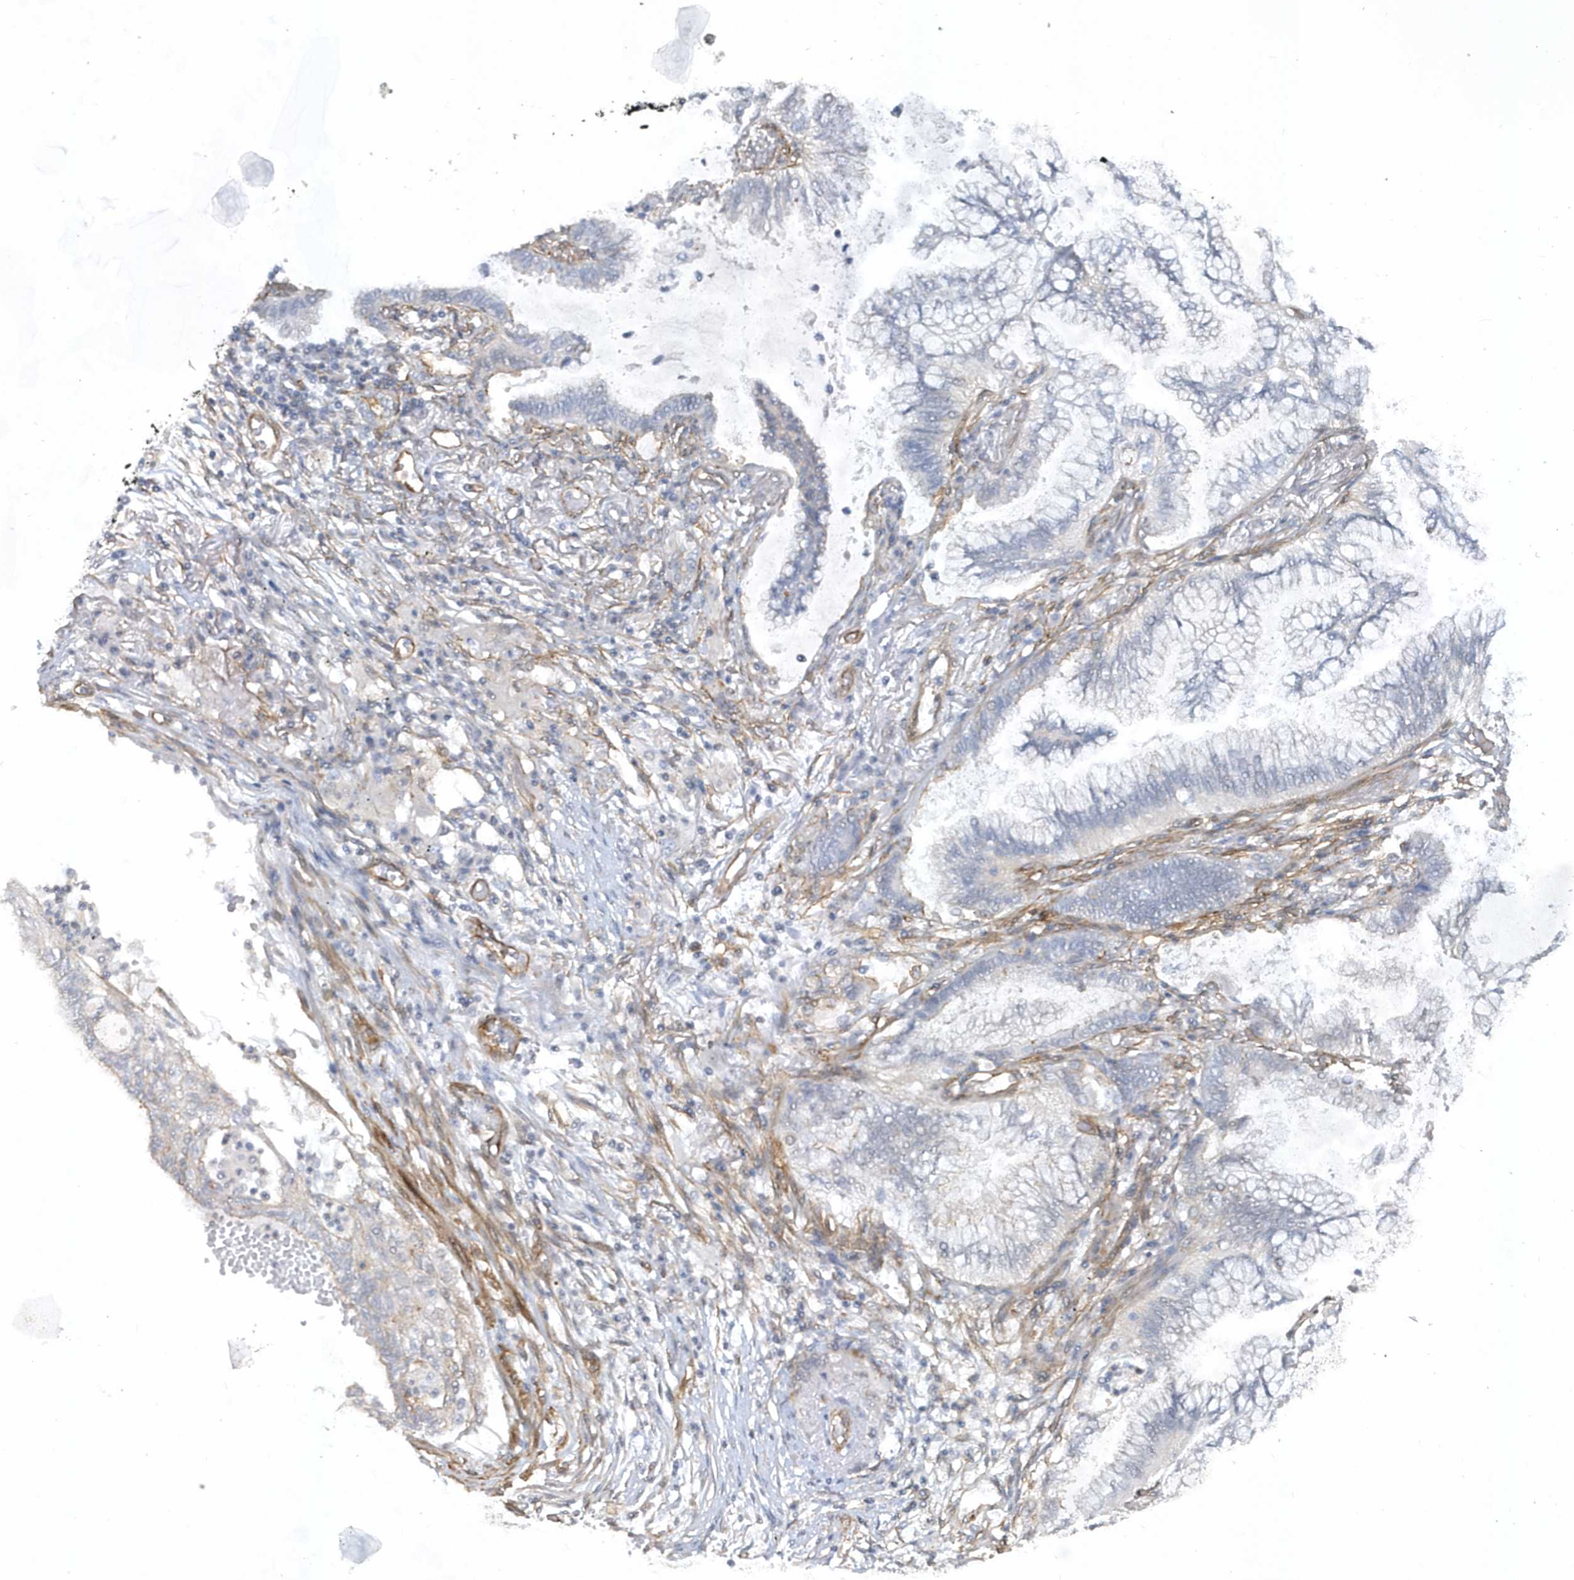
{"staining": {"intensity": "negative", "quantity": "none", "location": "none"}, "tissue": "lung cancer", "cell_type": "Tumor cells", "image_type": "cancer", "snomed": [{"axis": "morphology", "description": "Adenocarcinoma, NOS"}, {"axis": "topography", "description": "Lung"}], "caption": "Tumor cells are negative for protein expression in human adenocarcinoma (lung).", "gene": "RAI14", "patient": {"sex": "female", "age": 70}}